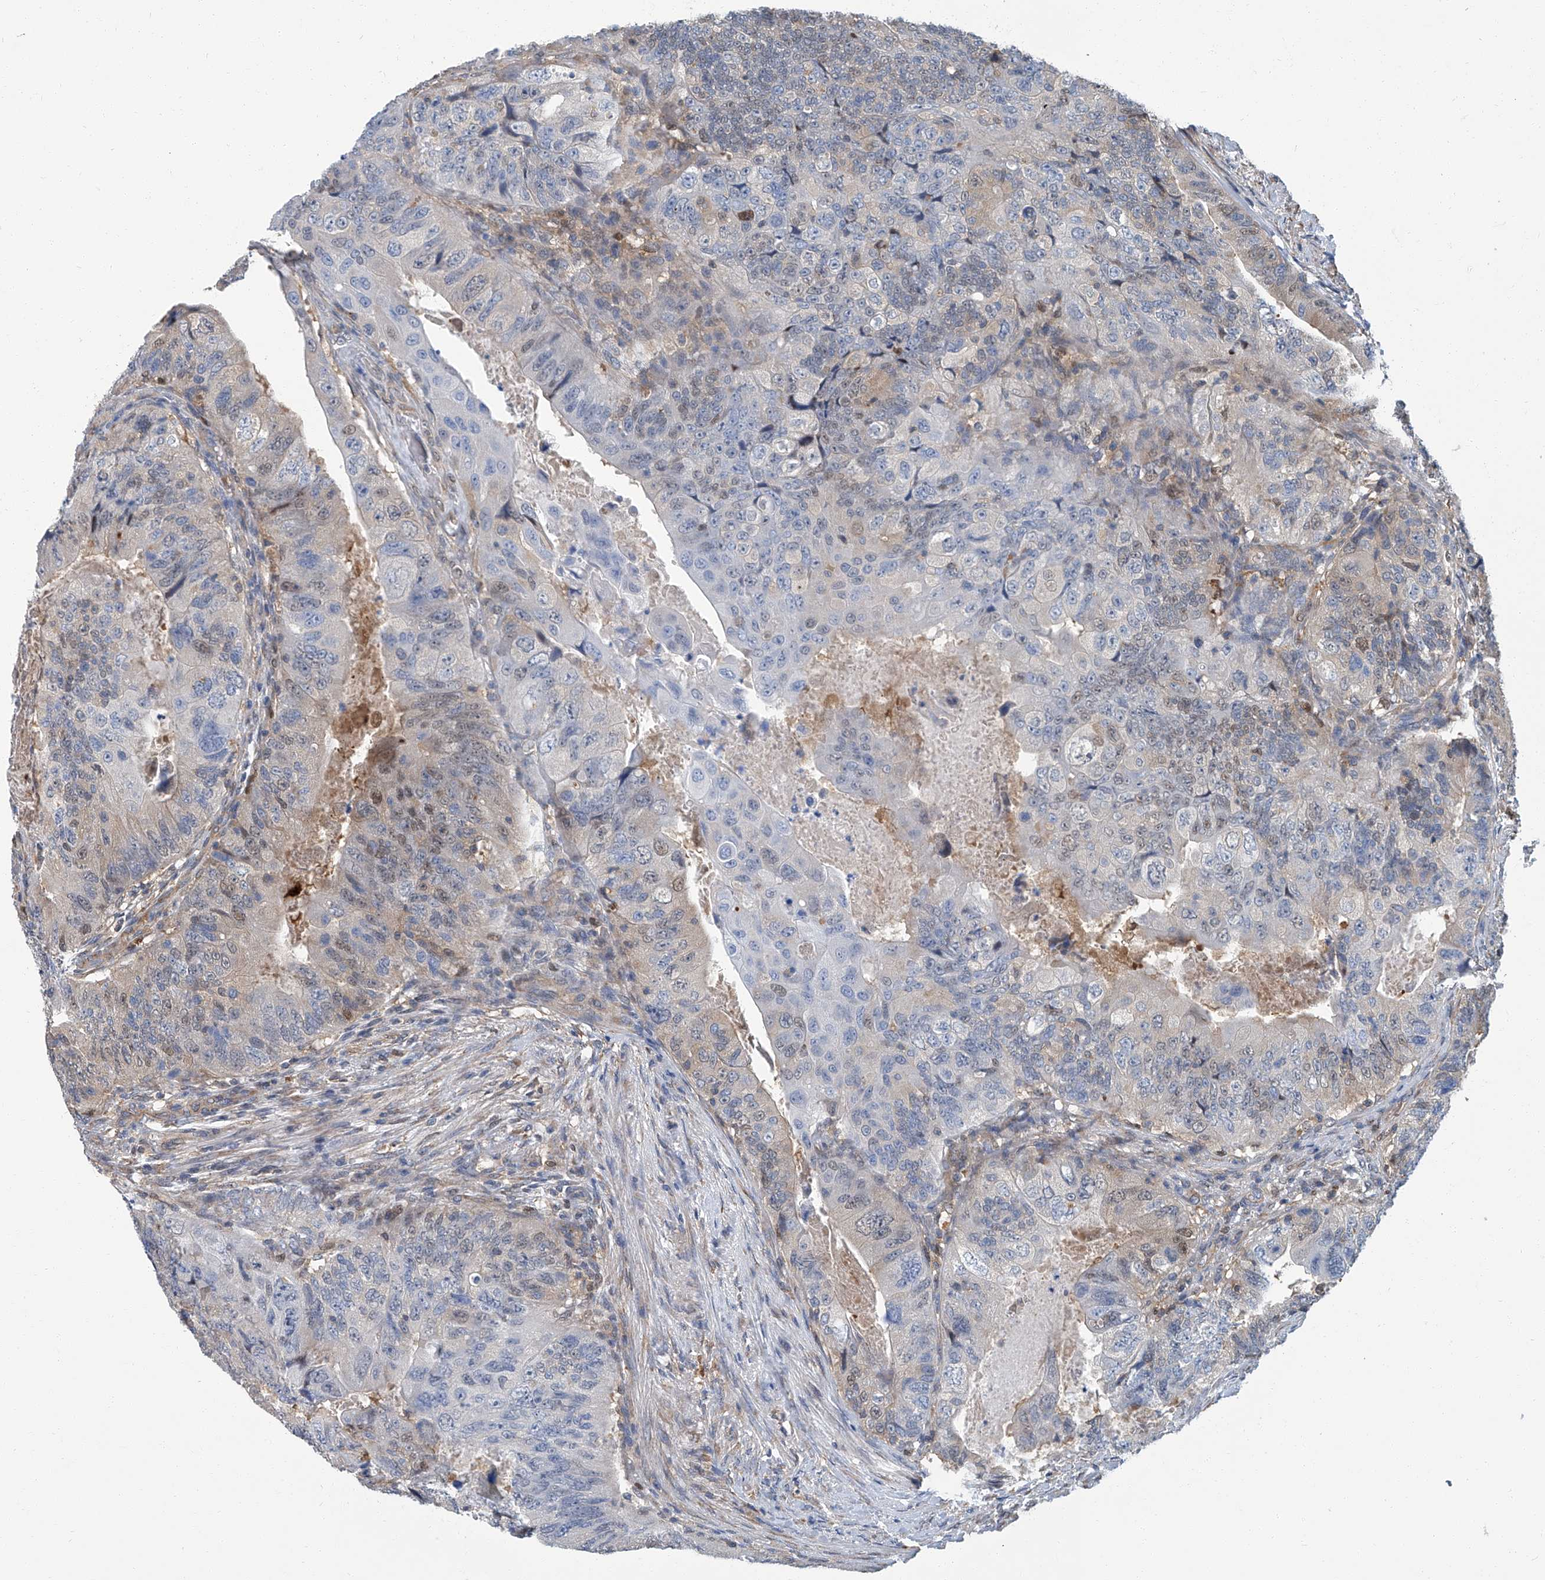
{"staining": {"intensity": "weak", "quantity": "<25%", "location": "nuclear"}, "tissue": "colorectal cancer", "cell_type": "Tumor cells", "image_type": "cancer", "snomed": [{"axis": "morphology", "description": "Adenocarcinoma, NOS"}, {"axis": "topography", "description": "Rectum"}], "caption": "Tumor cells show no significant staining in colorectal cancer.", "gene": "PSMB10", "patient": {"sex": "male", "age": 63}}